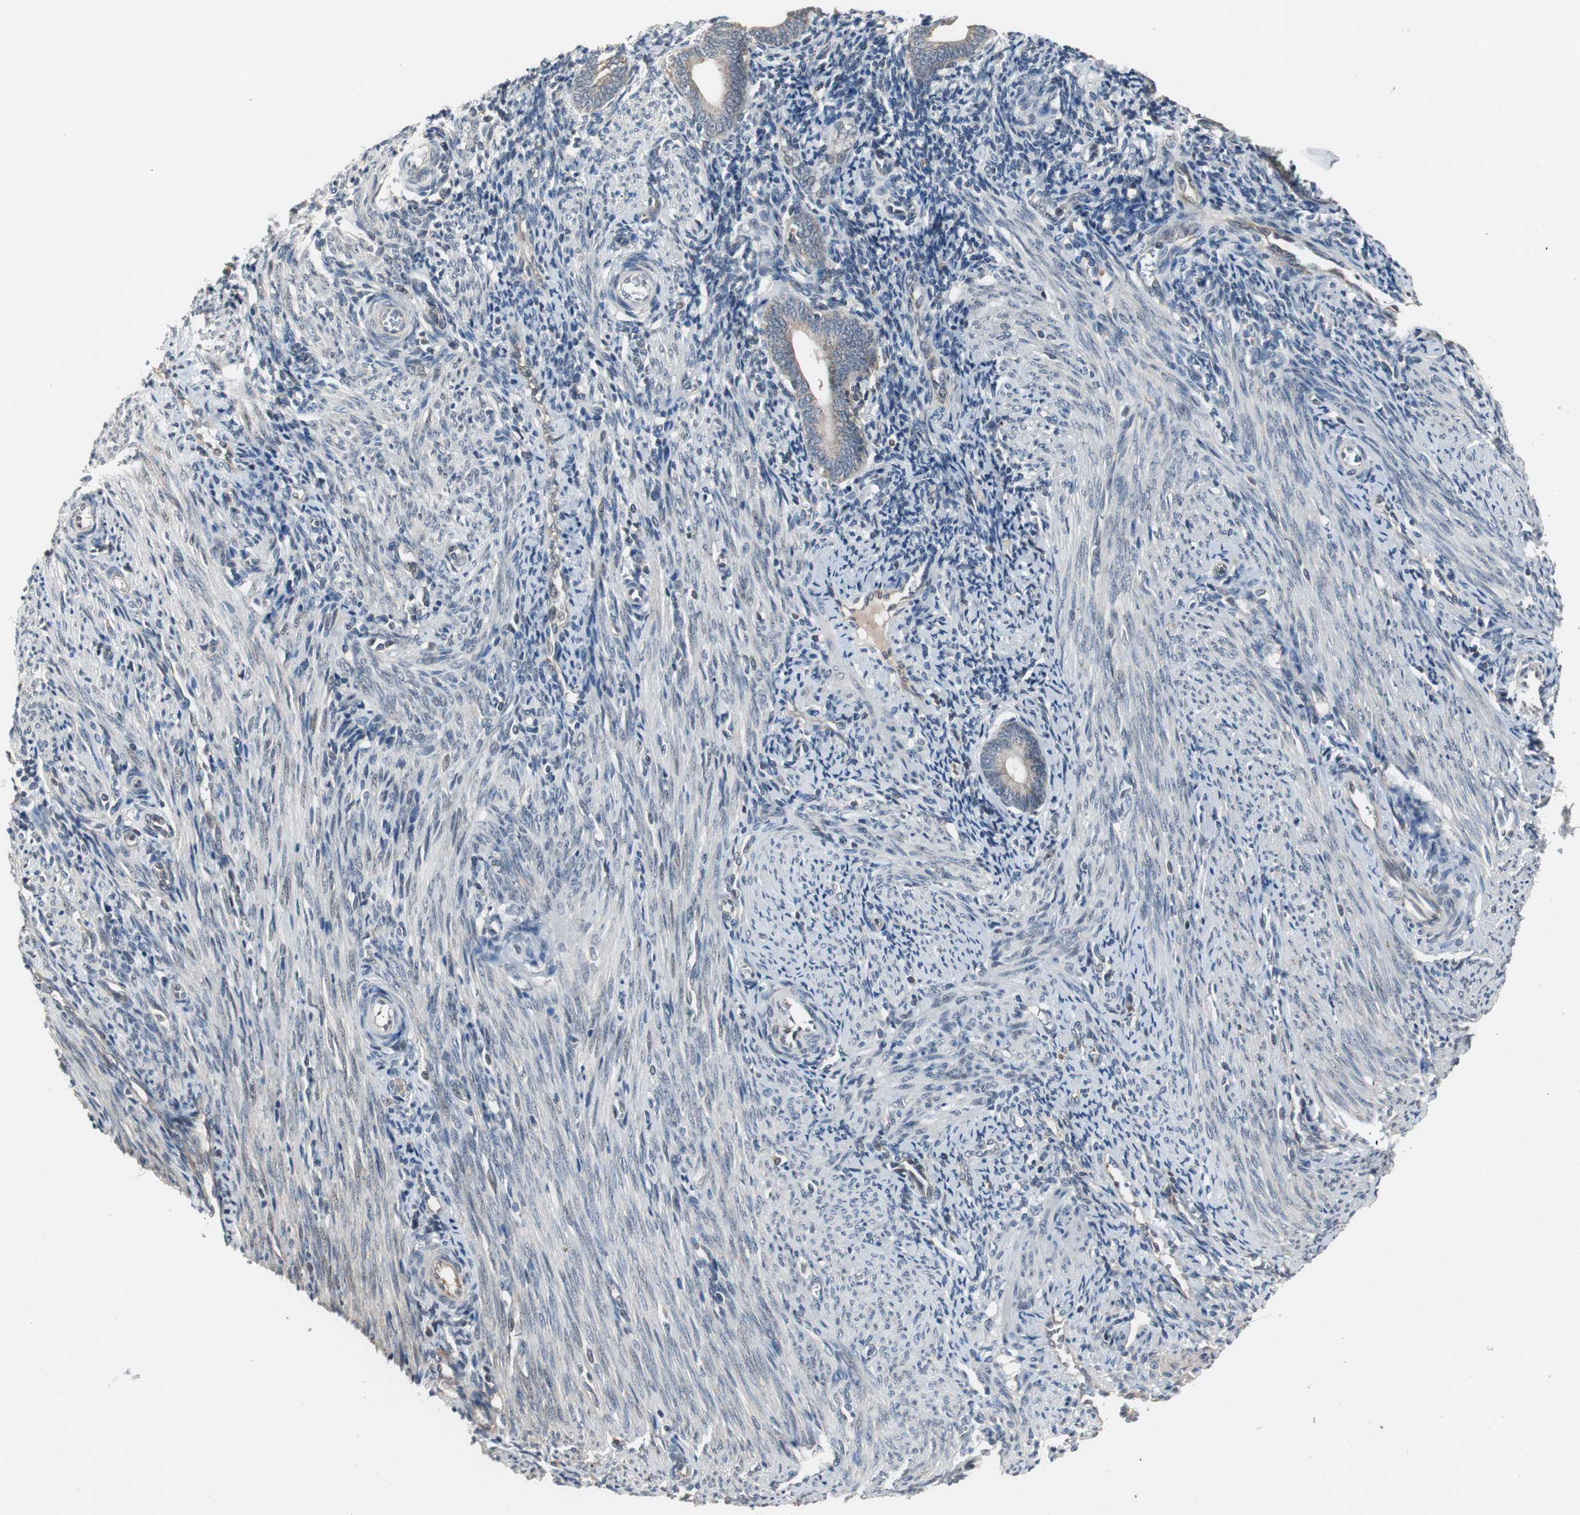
{"staining": {"intensity": "negative", "quantity": "none", "location": "none"}, "tissue": "endometrium", "cell_type": "Cells in endometrial stroma", "image_type": "normal", "snomed": [{"axis": "morphology", "description": "Normal tissue, NOS"}, {"axis": "topography", "description": "Uterus"}, {"axis": "topography", "description": "Endometrium"}], "caption": "Immunohistochemistry (IHC) of unremarkable endometrium demonstrates no staining in cells in endometrial stroma.", "gene": "ZMPSTE24", "patient": {"sex": "female", "age": 33}}